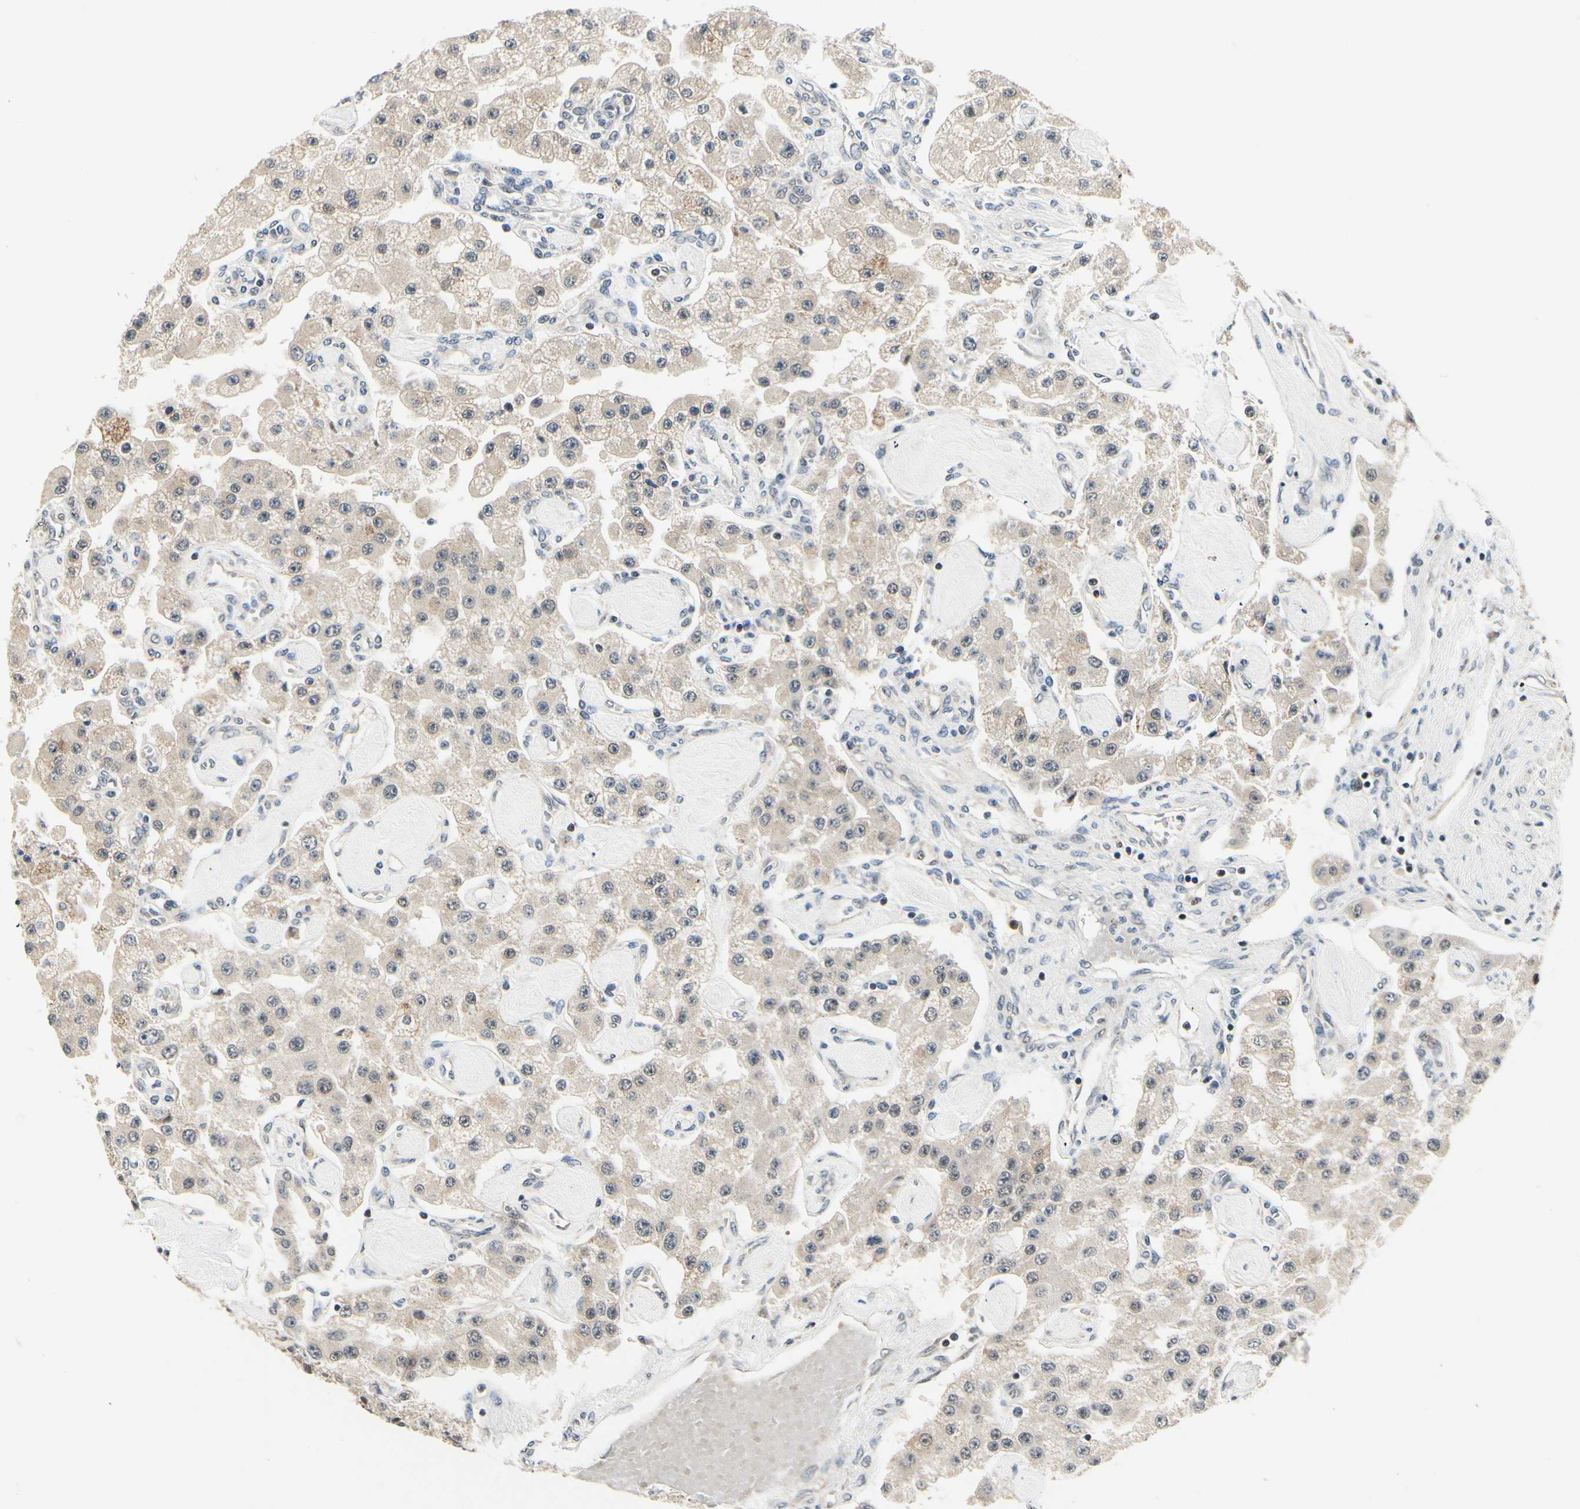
{"staining": {"intensity": "weak", "quantity": ">75%", "location": "cytoplasmic/membranous"}, "tissue": "carcinoid", "cell_type": "Tumor cells", "image_type": "cancer", "snomed": [{"axis": "morphology", "description": "Carcinoid, malignant, NOS"}, {"axis": "topography", "description": "Pancreas"}], "caption": "Carcinoid stained with DAB immunohistochemistry displays low levels of weak cytoplasmic/membranous positivity in approximately >75% of tumor cells.", "gene": "PDK2", "patient": {"sex": "male", "age": 41}}